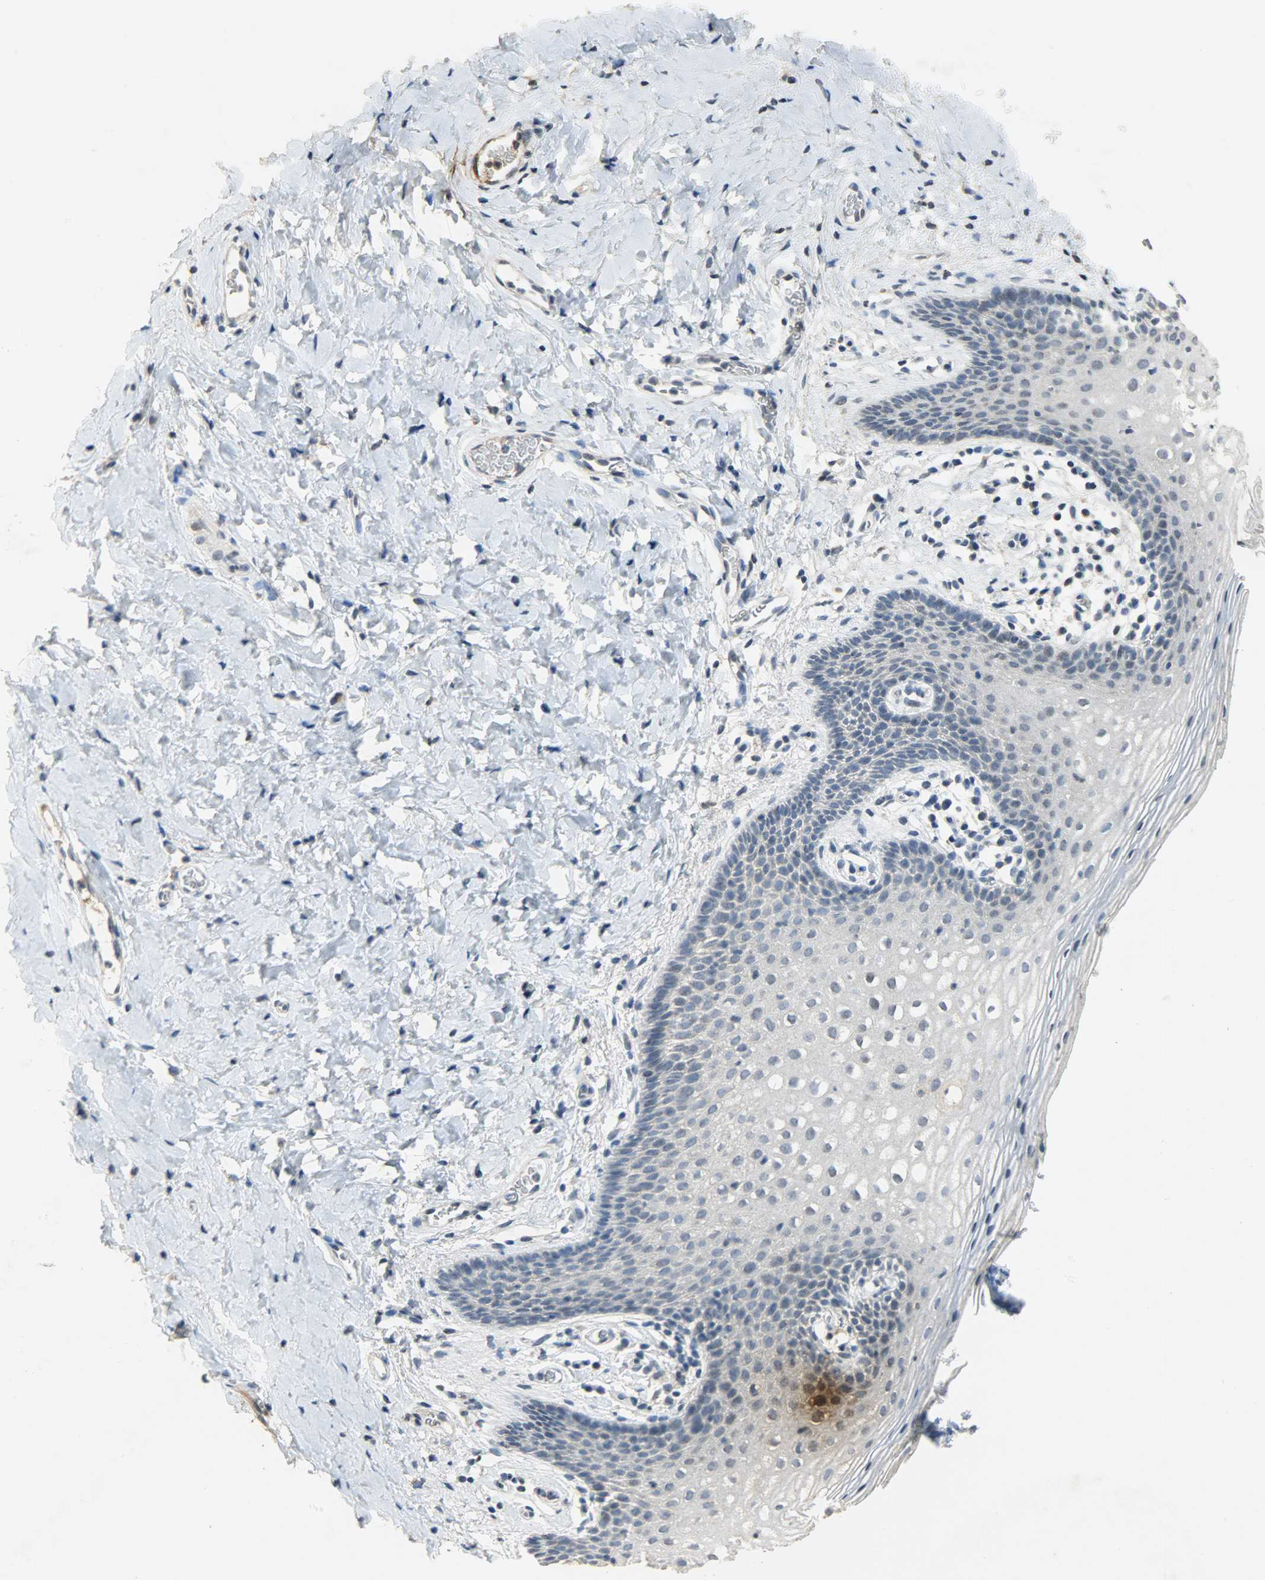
{"staining": {"intensity": "negative", "quantity": "none", "location": "none"}, "tissue": "vagina", "cell_type": "Squamous epithelial cells", "image_type": "normal", "snomed": [{"axis": "morphology", "description": "Normal tissue, NOS"}, {"axis": "topography", "description": "Vagina"}], "caption": "Immunohistochemistry histopathology image of normal vagina: vagina stained with DAB shows no significant protein positivity in squamous epithelial cells.", "gene": "DNAJB6", "patient": {"sex": "female", "age": 55}}